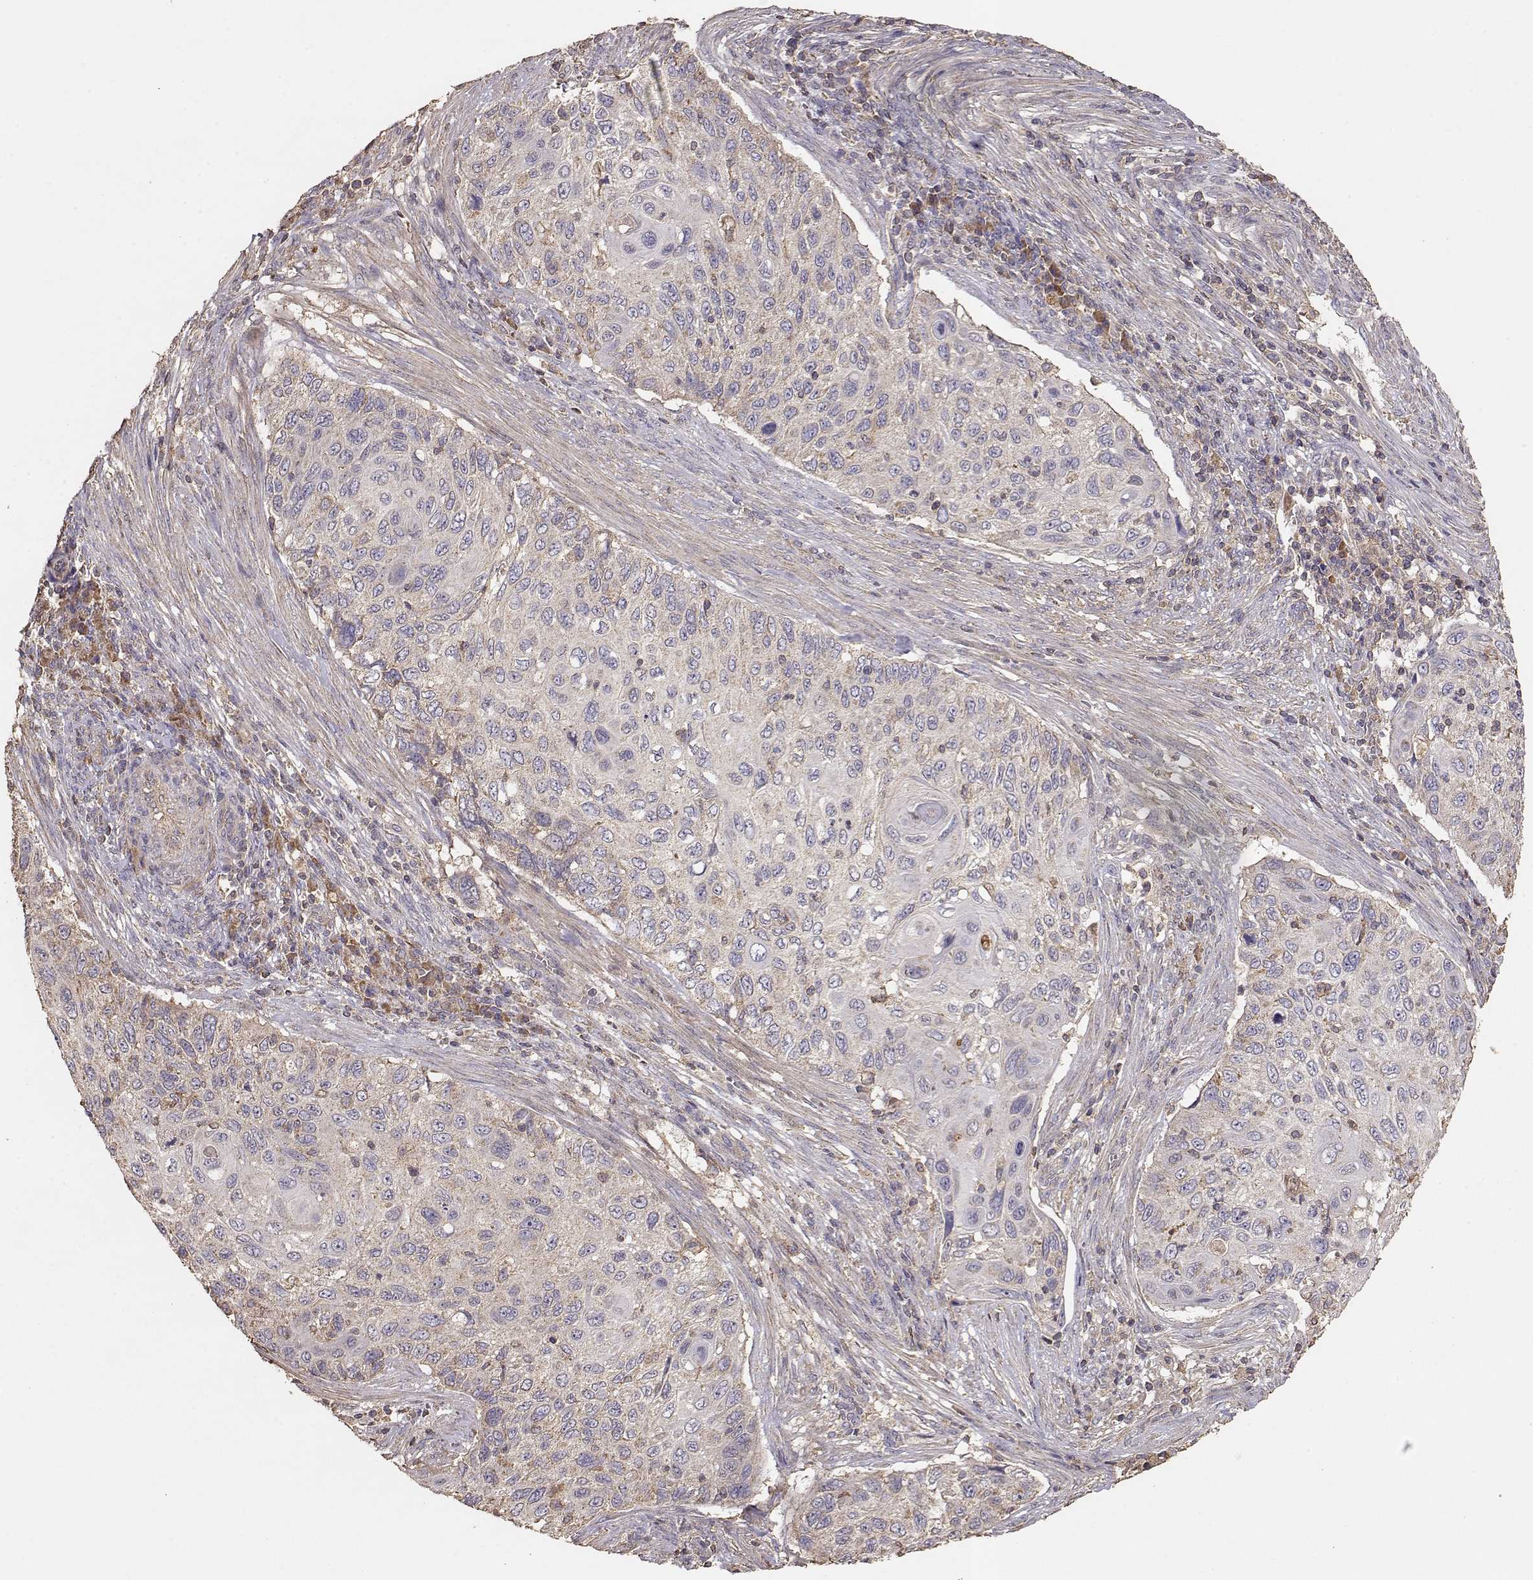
{"staining": {"intensity": "weak", "quantity": "<25%", "location": "cytoplasmic/membranous"}, "tissue": "cervical cancer", "cell_type": "Tumor cells", "image_type": "cancer", "snomed": [{"axis": "morphology", "description": "Squamous cell carcinoma, NOS"}, {"axis": "topography", "description": "Cervix"}], "caption": "Micrograph shows no protein staining in tumor cells of cervical squamous cell carcinoma tissue.", "gene": "TARS3", "patient": {"sex": "female", "age": 70}}